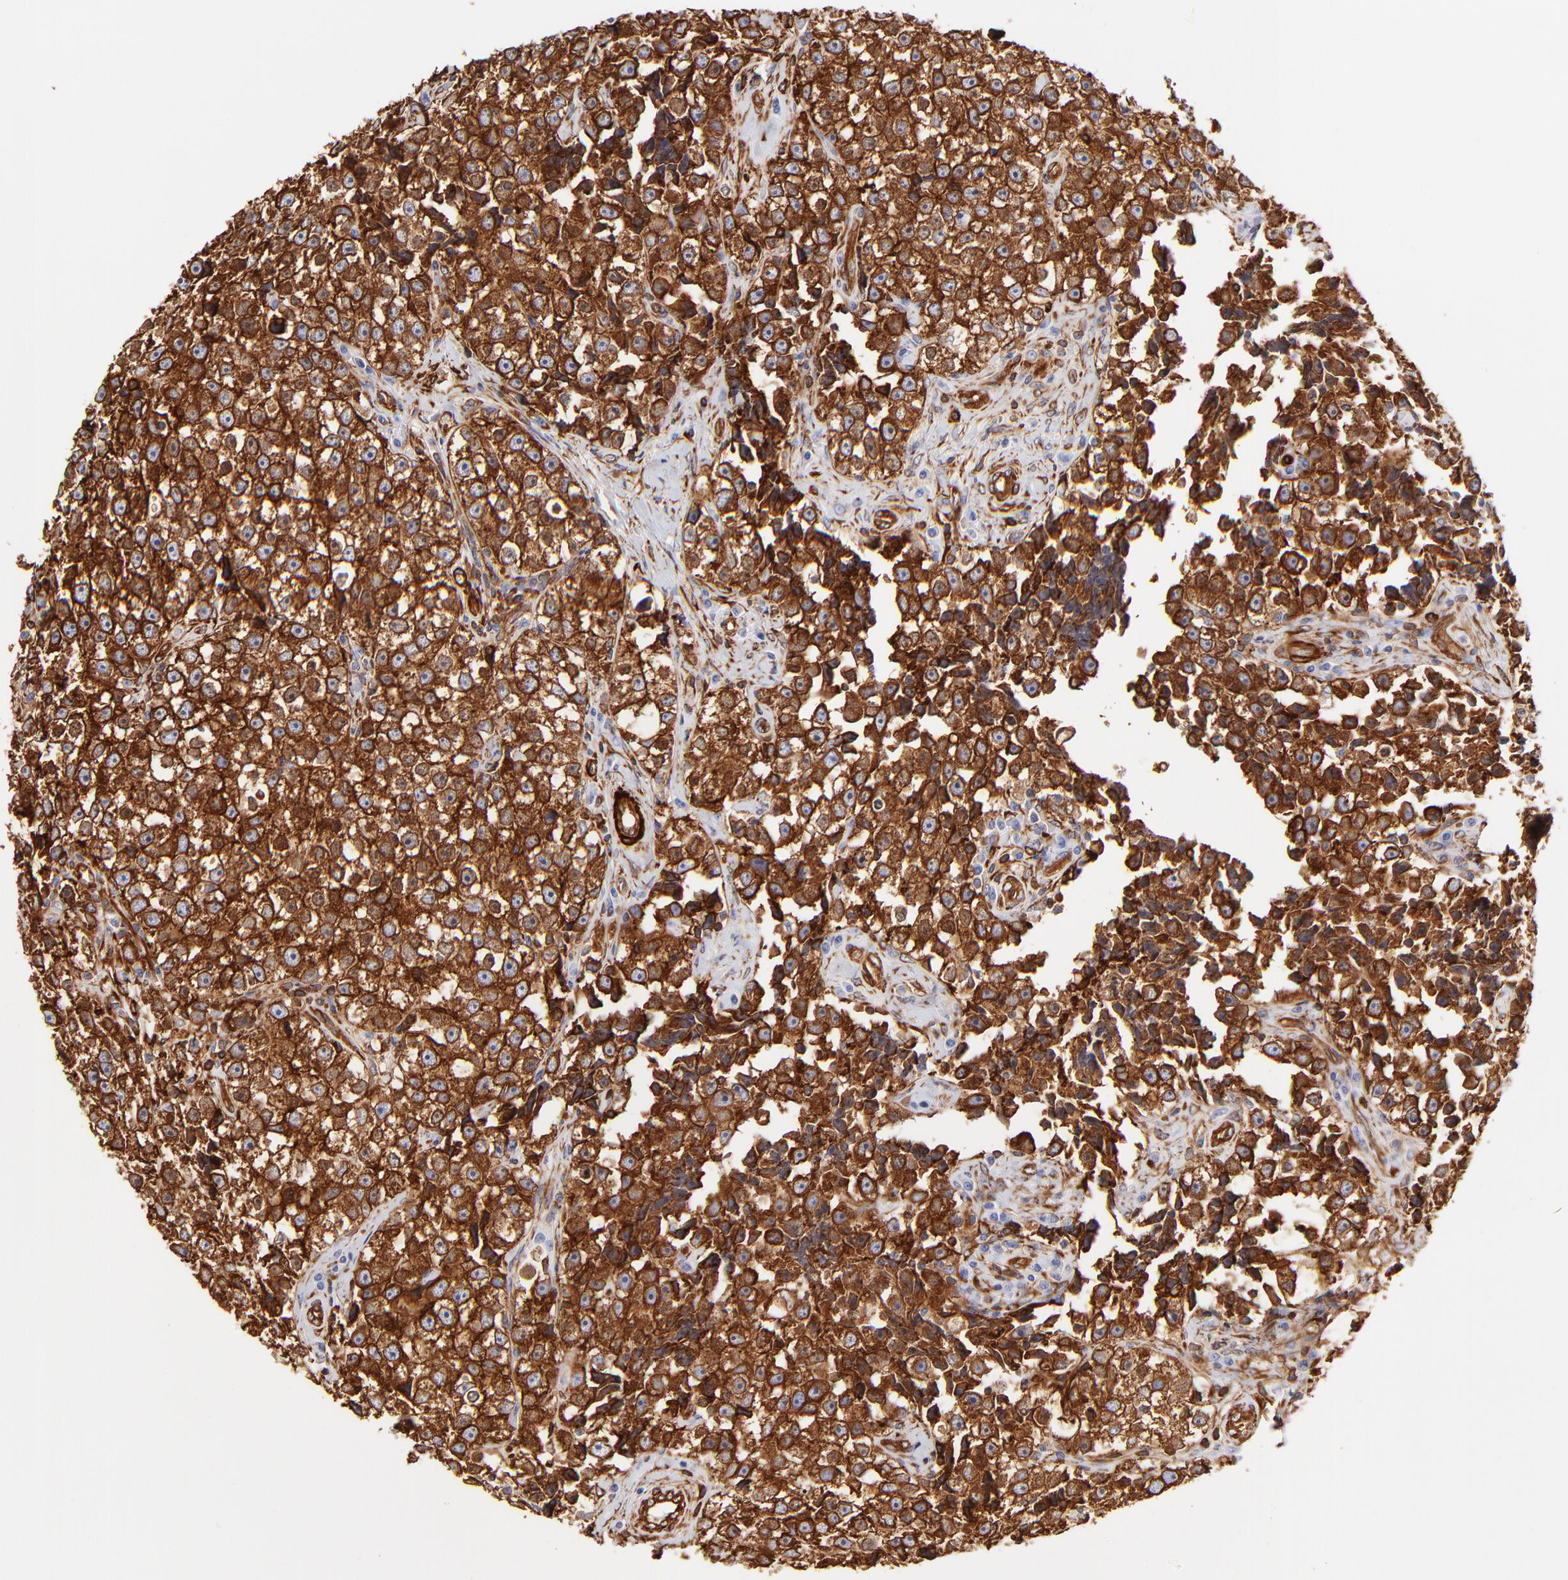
{"staining": {"intensity": "strong", "quantity": ">75%", "location": "cytoplasmic/membranous"}, "tissue": "testis cancer", "cell_type": "Tumor cells", "image_type": "cancer", "snomed": [{"axis": "morphology", "description": "Seminoma, NOS"}, {"axis": "topography", "description": "Testis"}], "caption": "Brown immunohistochemical staining in seminoma (testis) exhibits strong cytoplasmic/membranous staining in about >75% of tumor cells.", "gene": "FLNA", "patient": {"sex": "male", "age": 32}}